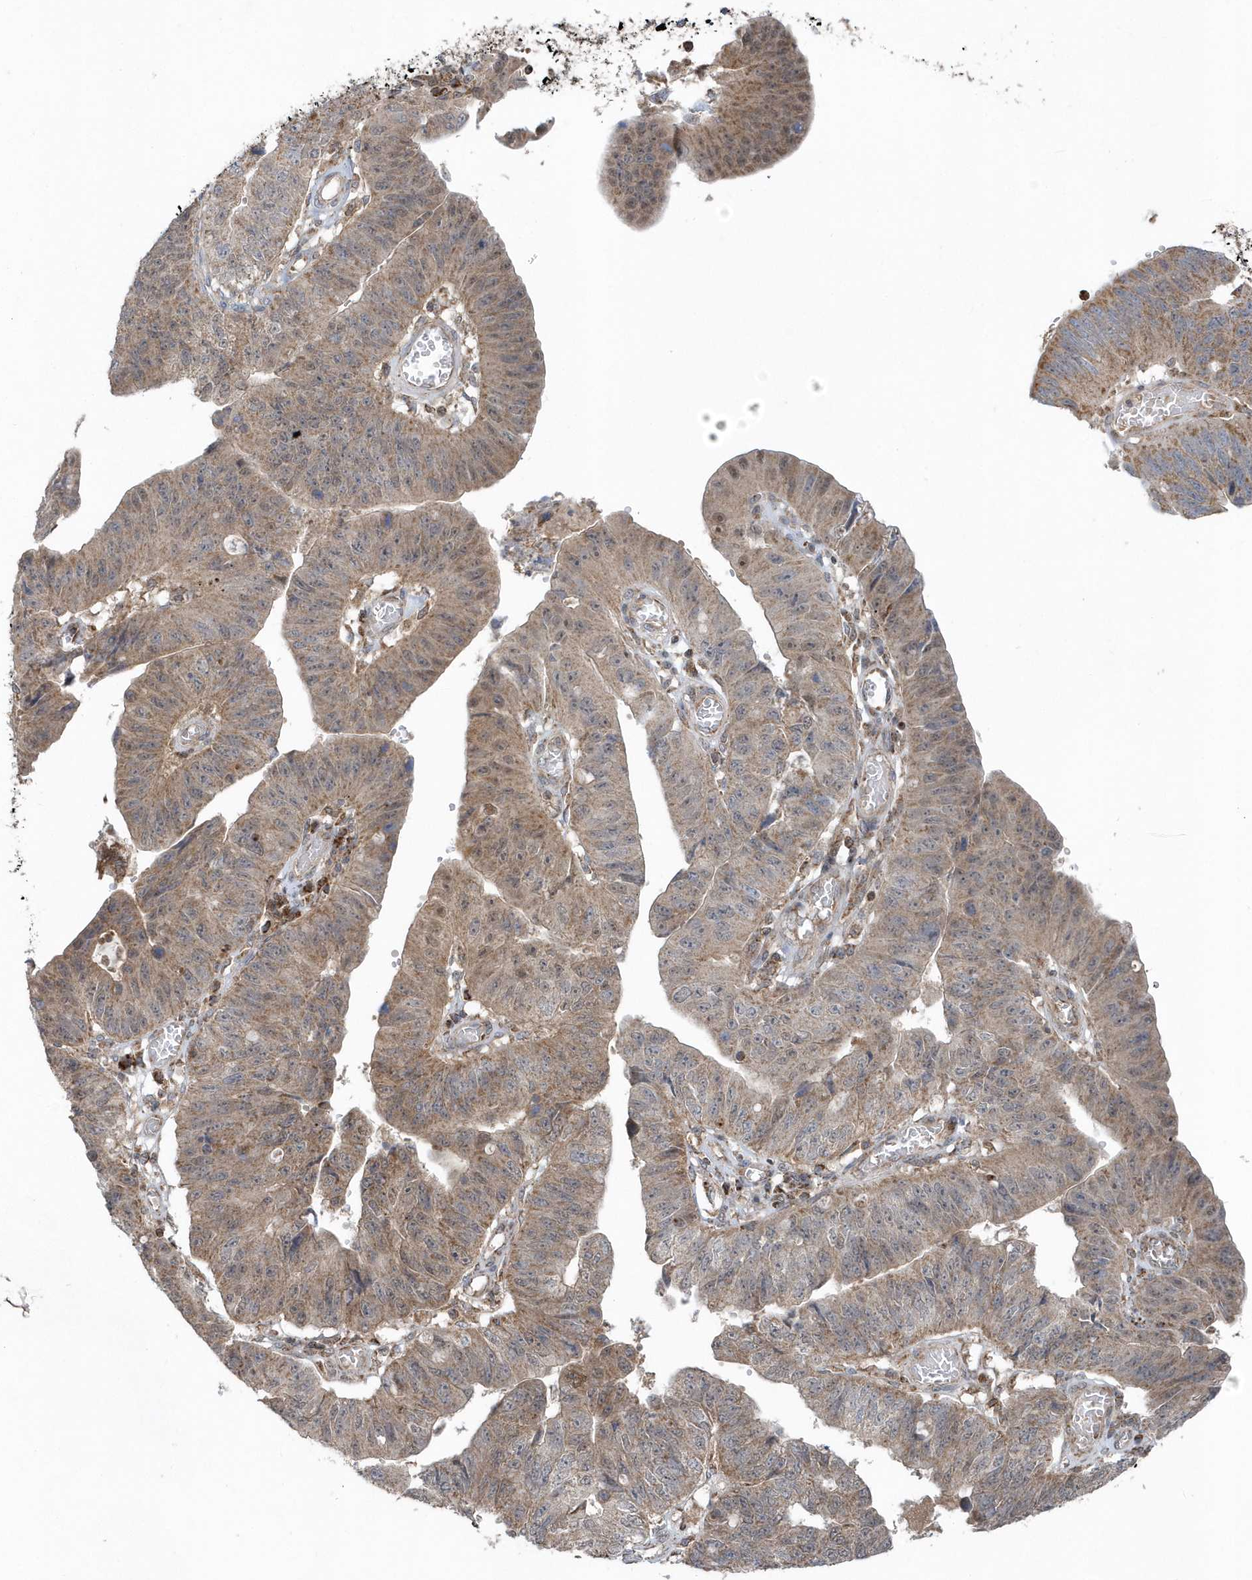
{"staining": {"intensity": "moderate", "quantity": ">75%", "location": "cytoplasmic/membranous"}, "tissue": "stomach cancer", "cell_type": "Tumor cells", "image_type": "cancer", "snomed": [{"axis": "morphology", "description": "Adenocarcinoma, NOS"}, {"axis": "topography", "description": "Stomach"}], "caption": "Approximately >75% of tumor cells in adenocarcinoma (stomach) demonstrate moderate cytoplasmic/membranous protein staining as visualized by brown immunohistochemical staining.", "gene": "PPP1R7", "patient": {"sex": "male", "age": 59}}